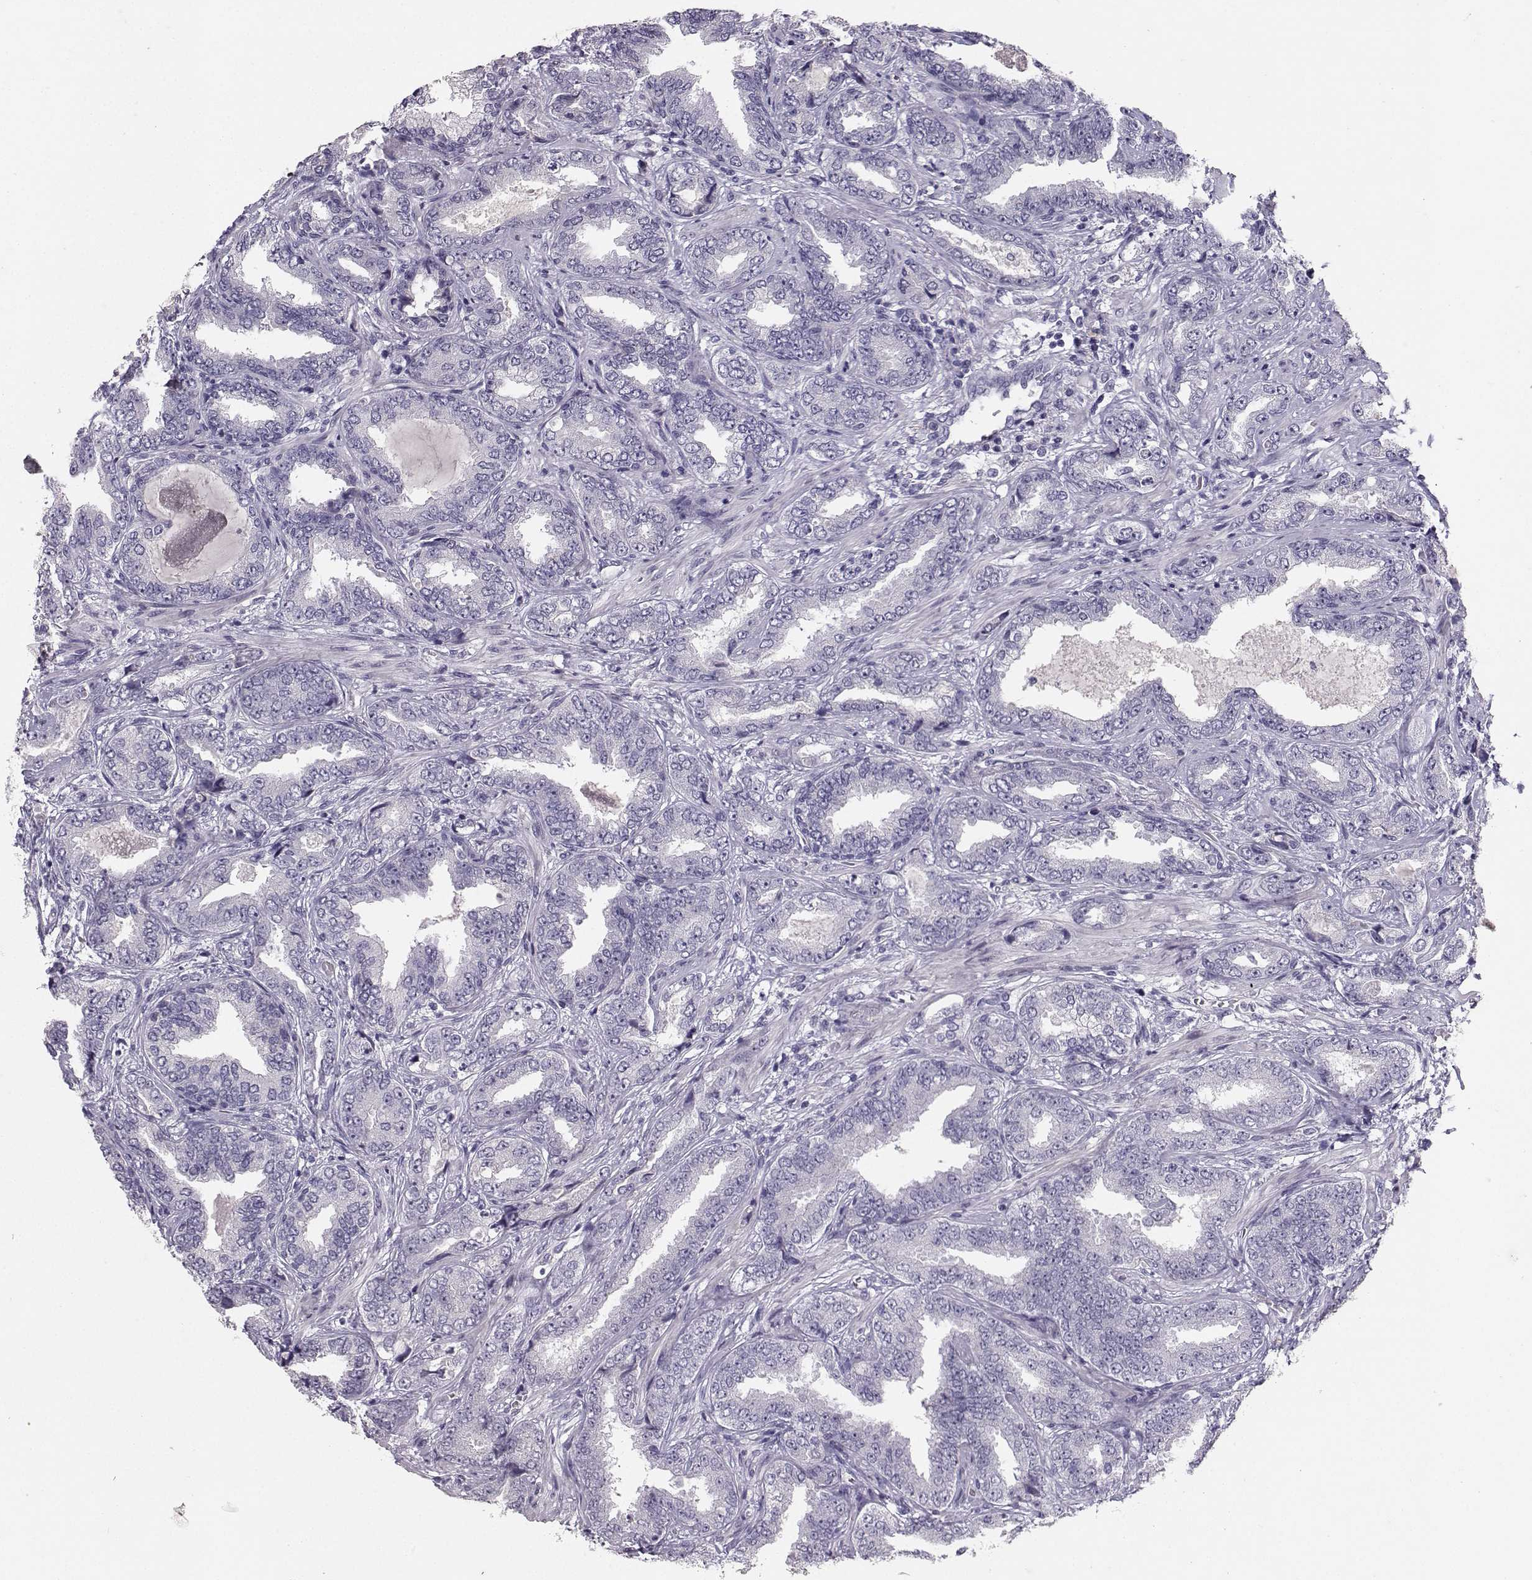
{"staining": {"intensity": "negative", "quantity": "none", "location": "none"}, "tissue": "prostate cancer", "cell_type": "Tumor cells", "image_type": "cancer", "snomed": [{"axis": "morphology", "description": "Adenocarcinoma, Low grade"}, {"axis": "topography", "description": "Prostate"}], "caption": "A photomicrograph of low-grade adenocarcinoma (prostate) stained for a protein exhibits no brown staining in tumor cells.", "gene": "PKP2", "patient": {"sex": "male", "age": 68}}